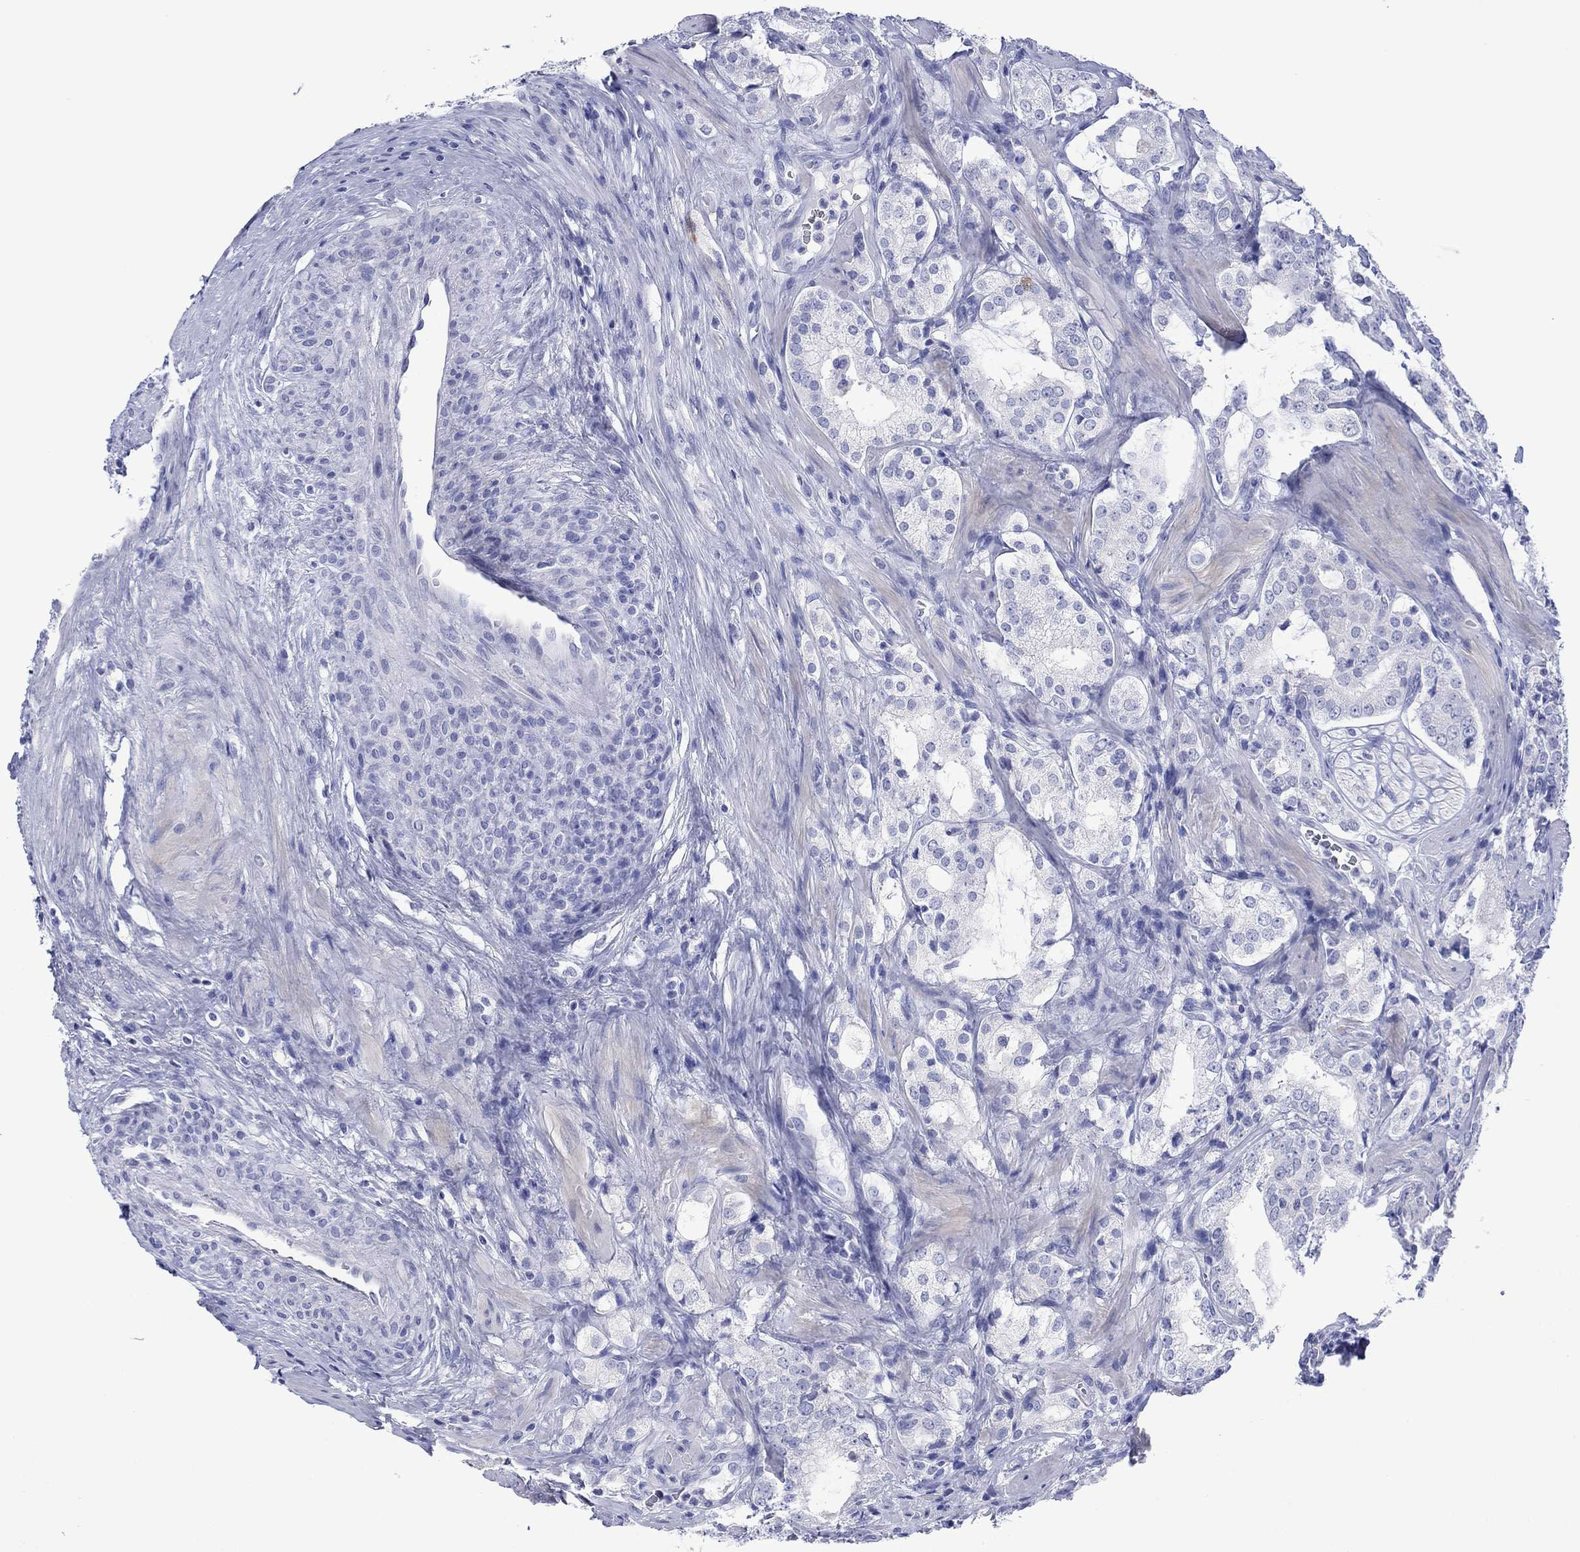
{"staining": {"intensity": "negative", "quantity": "none", "location": "none"}, "tissue": "prostate cancer", "cell_type": "Tumor cells", "image_type": "cancer", "snomed": [{"axis": "morphology", "description": "Adenocarcinoma, NOS"}, {"axis": "topography", "description": "Prostate"}], "caption": "Prostate cancer was stained to show a protein in brown. There is no significant expression in tumor cells.", "gene": "MLANA", "patient": {"sex": "male", "age": 66}}